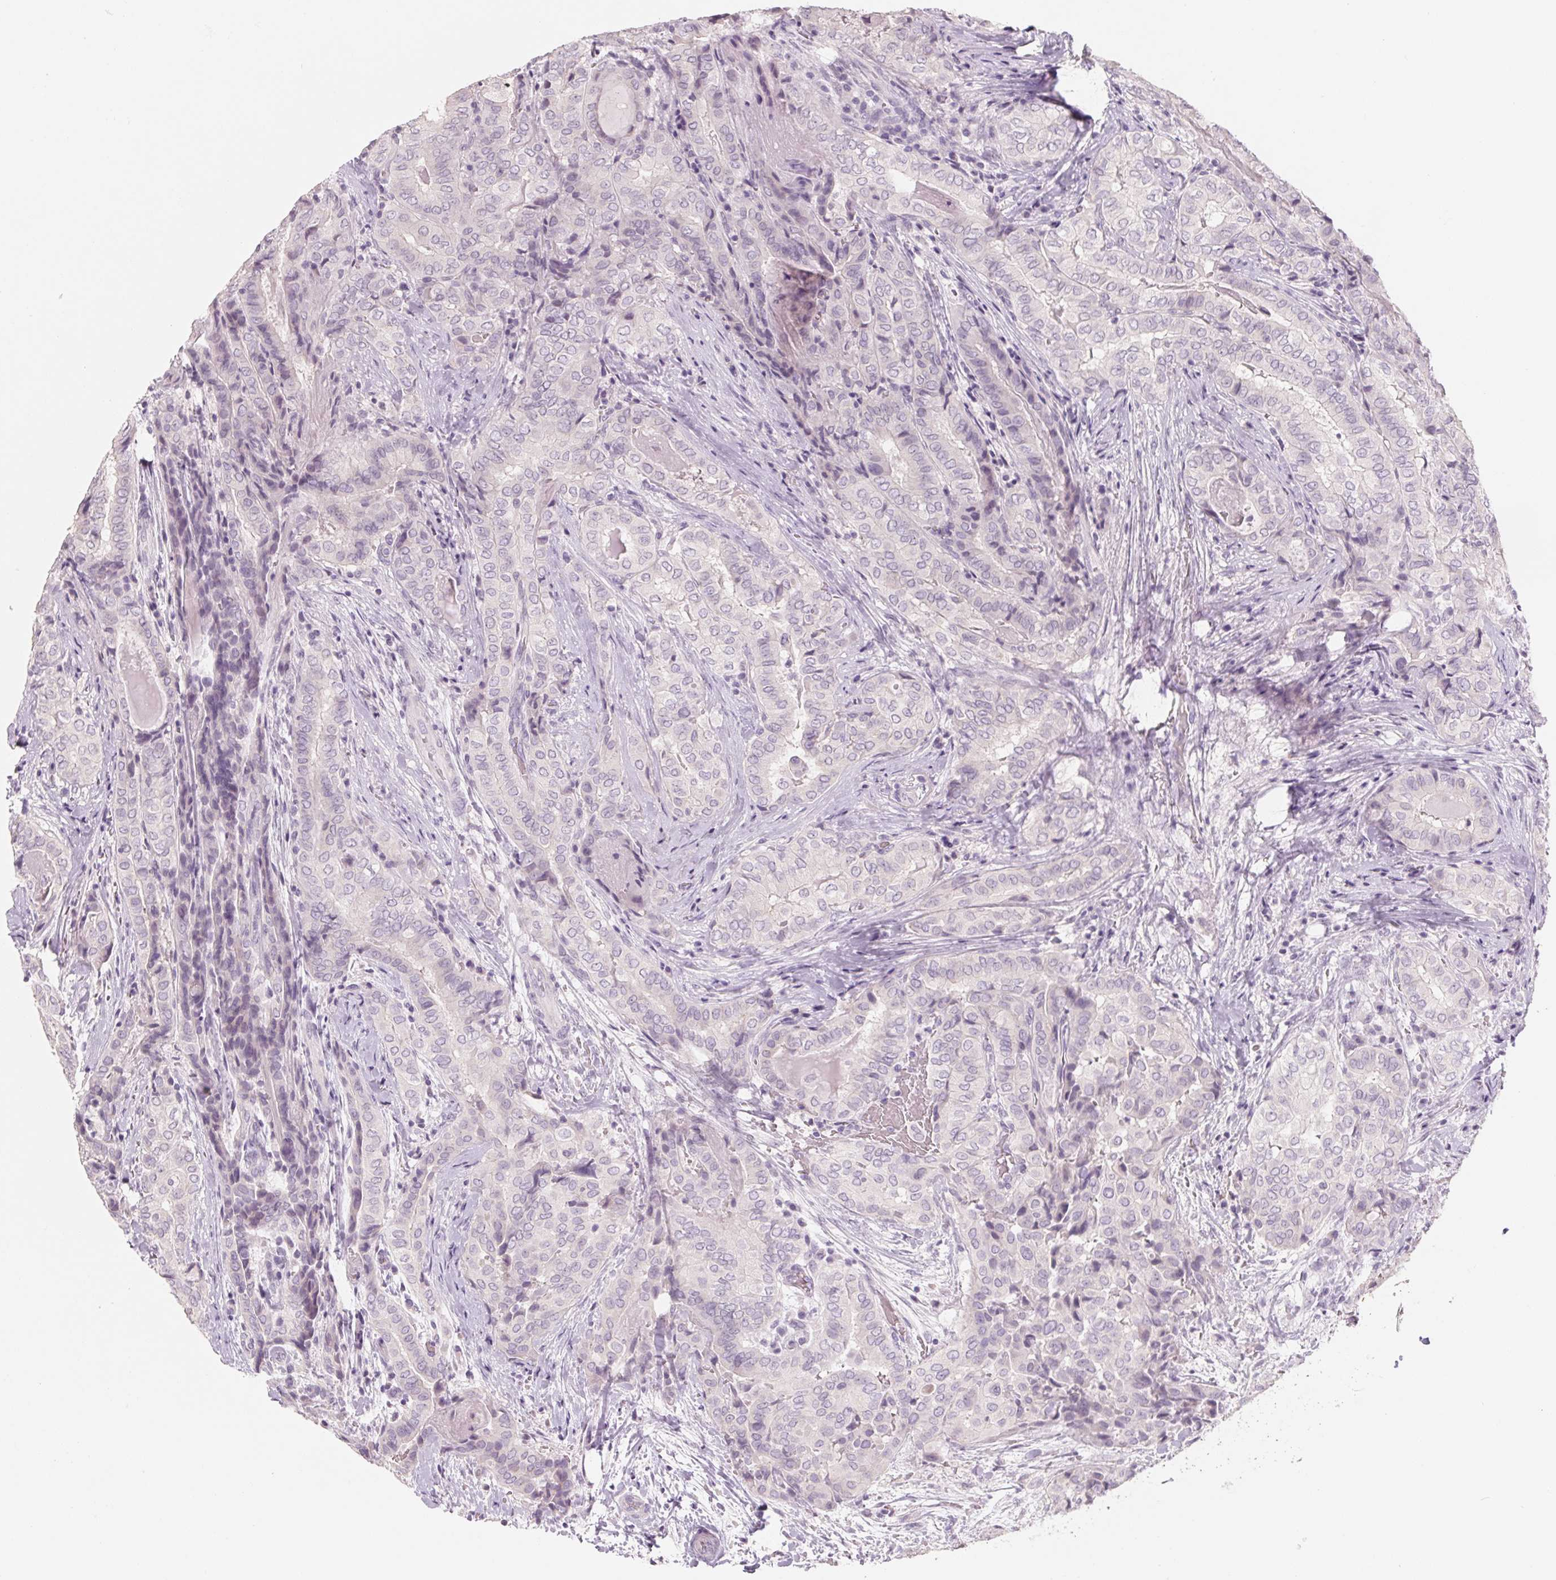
{"staining": {"intensity": "negative", "quantity": "none", "location": "none"}, "tissue": "thyroid cancer", "cell_type": "Tumor cells", "image_type": "cancer", "snomed": [{"axis": "morphology", "description": "Papillary adenocarcinoma, NOS"}, {"axis": "topography", "description": "Thyroid gland"}], "caption": "Protein analysis of thyroid cancer reveals no significant expression in tumor cells.", "gene": "POU1F1", "patient": {"sex": "female", "age": 61}}